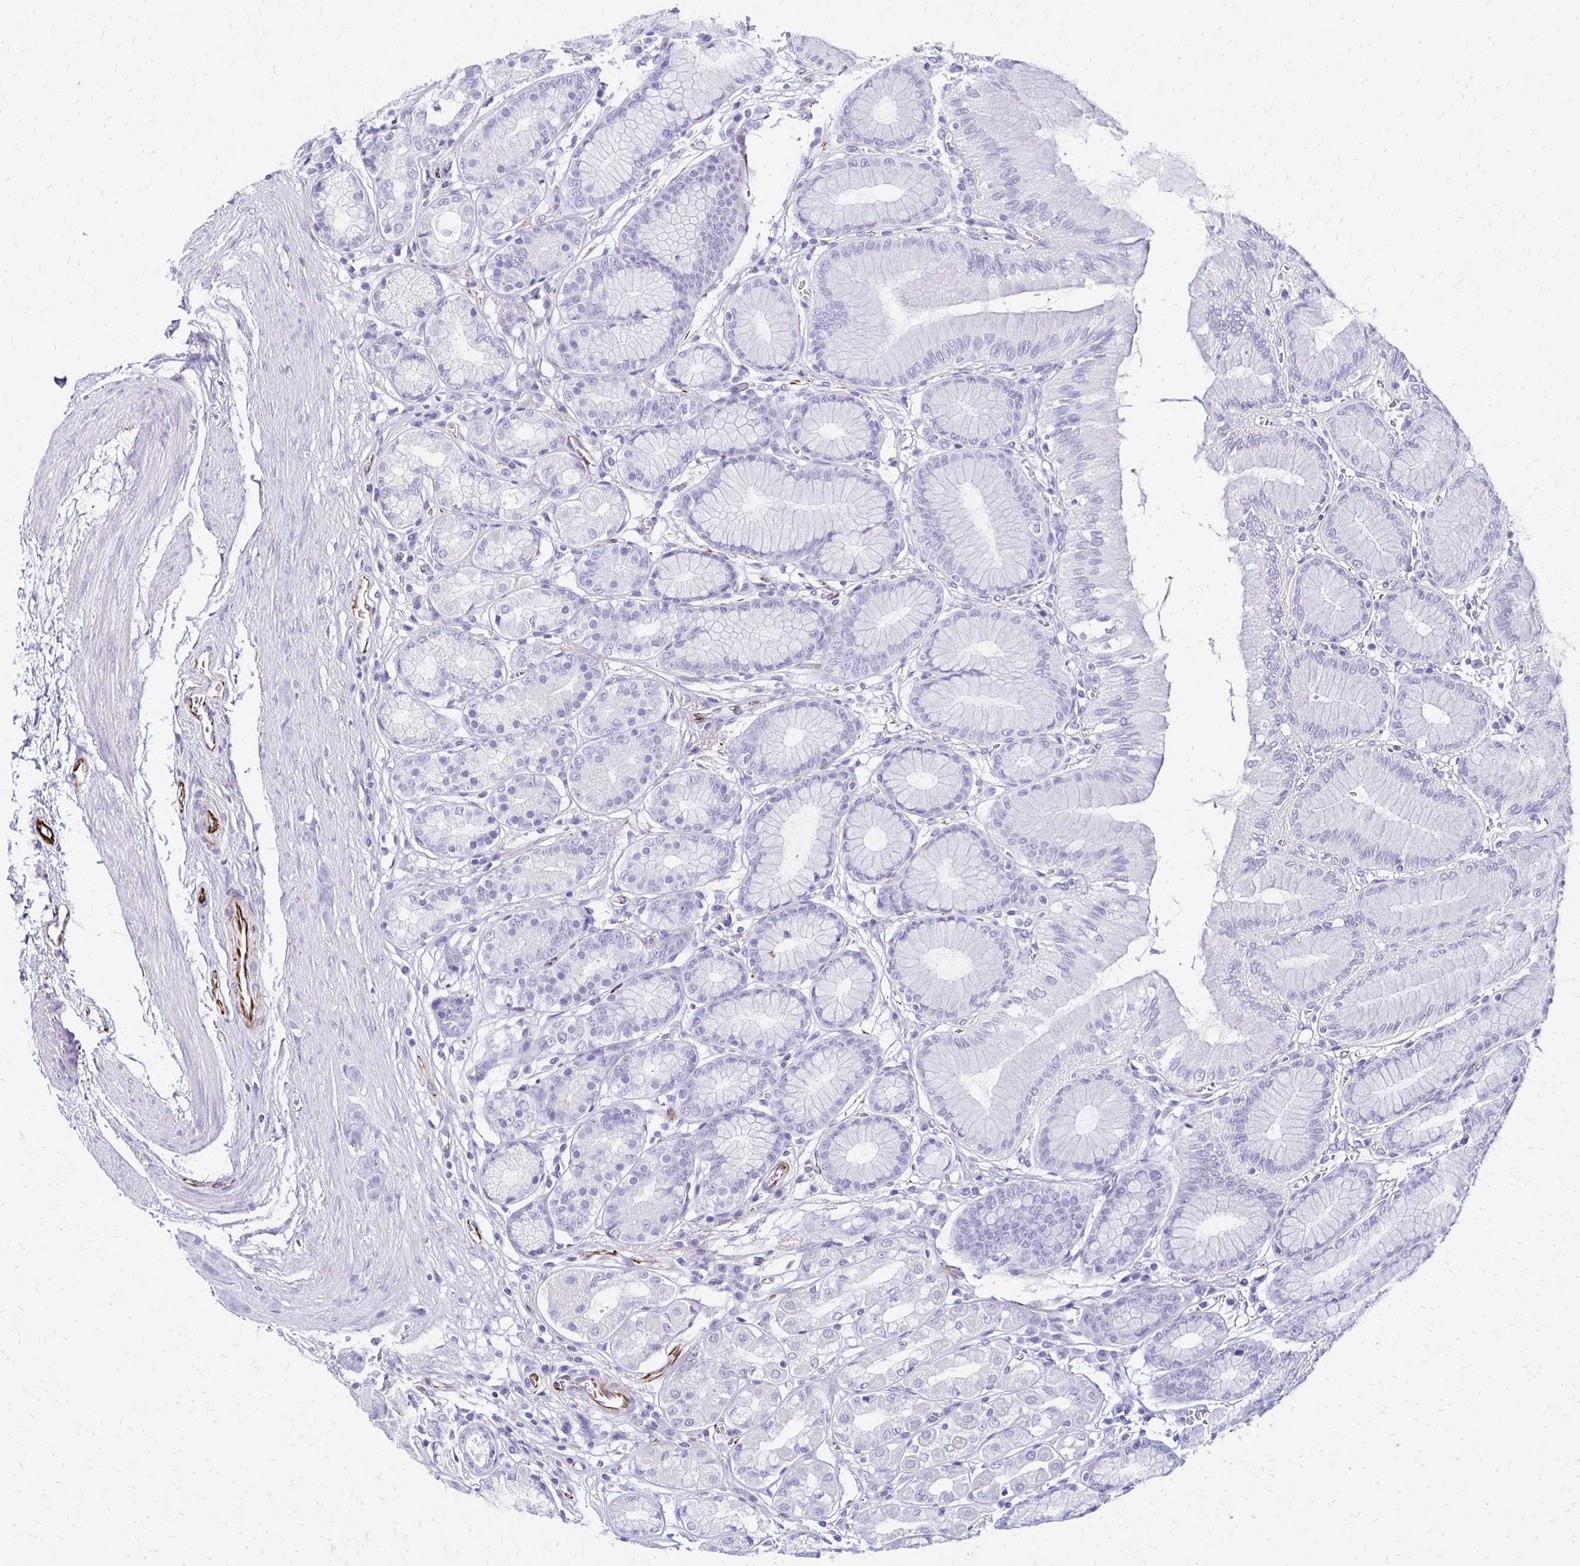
{"staining": {"intensity": "negative", "quantity": "none", "location": "none"}, "tissue": "stomach", "cell_type": "Glandular cells", "image_type": "normal", "snomed": [{"axis": "morphology", "description": "Normal tissue, NOS"}, {"axis": "topography", "description": "Stomach"}, {"axis": "topography", "description": "Stomach, lower"}], "caption": "This is an immunohistochemistry (IHC) image of benign stomach. There is no staining in glandular cells.", "gene": "TMEM54", "patient": {"sex": "male", "age": 76}}